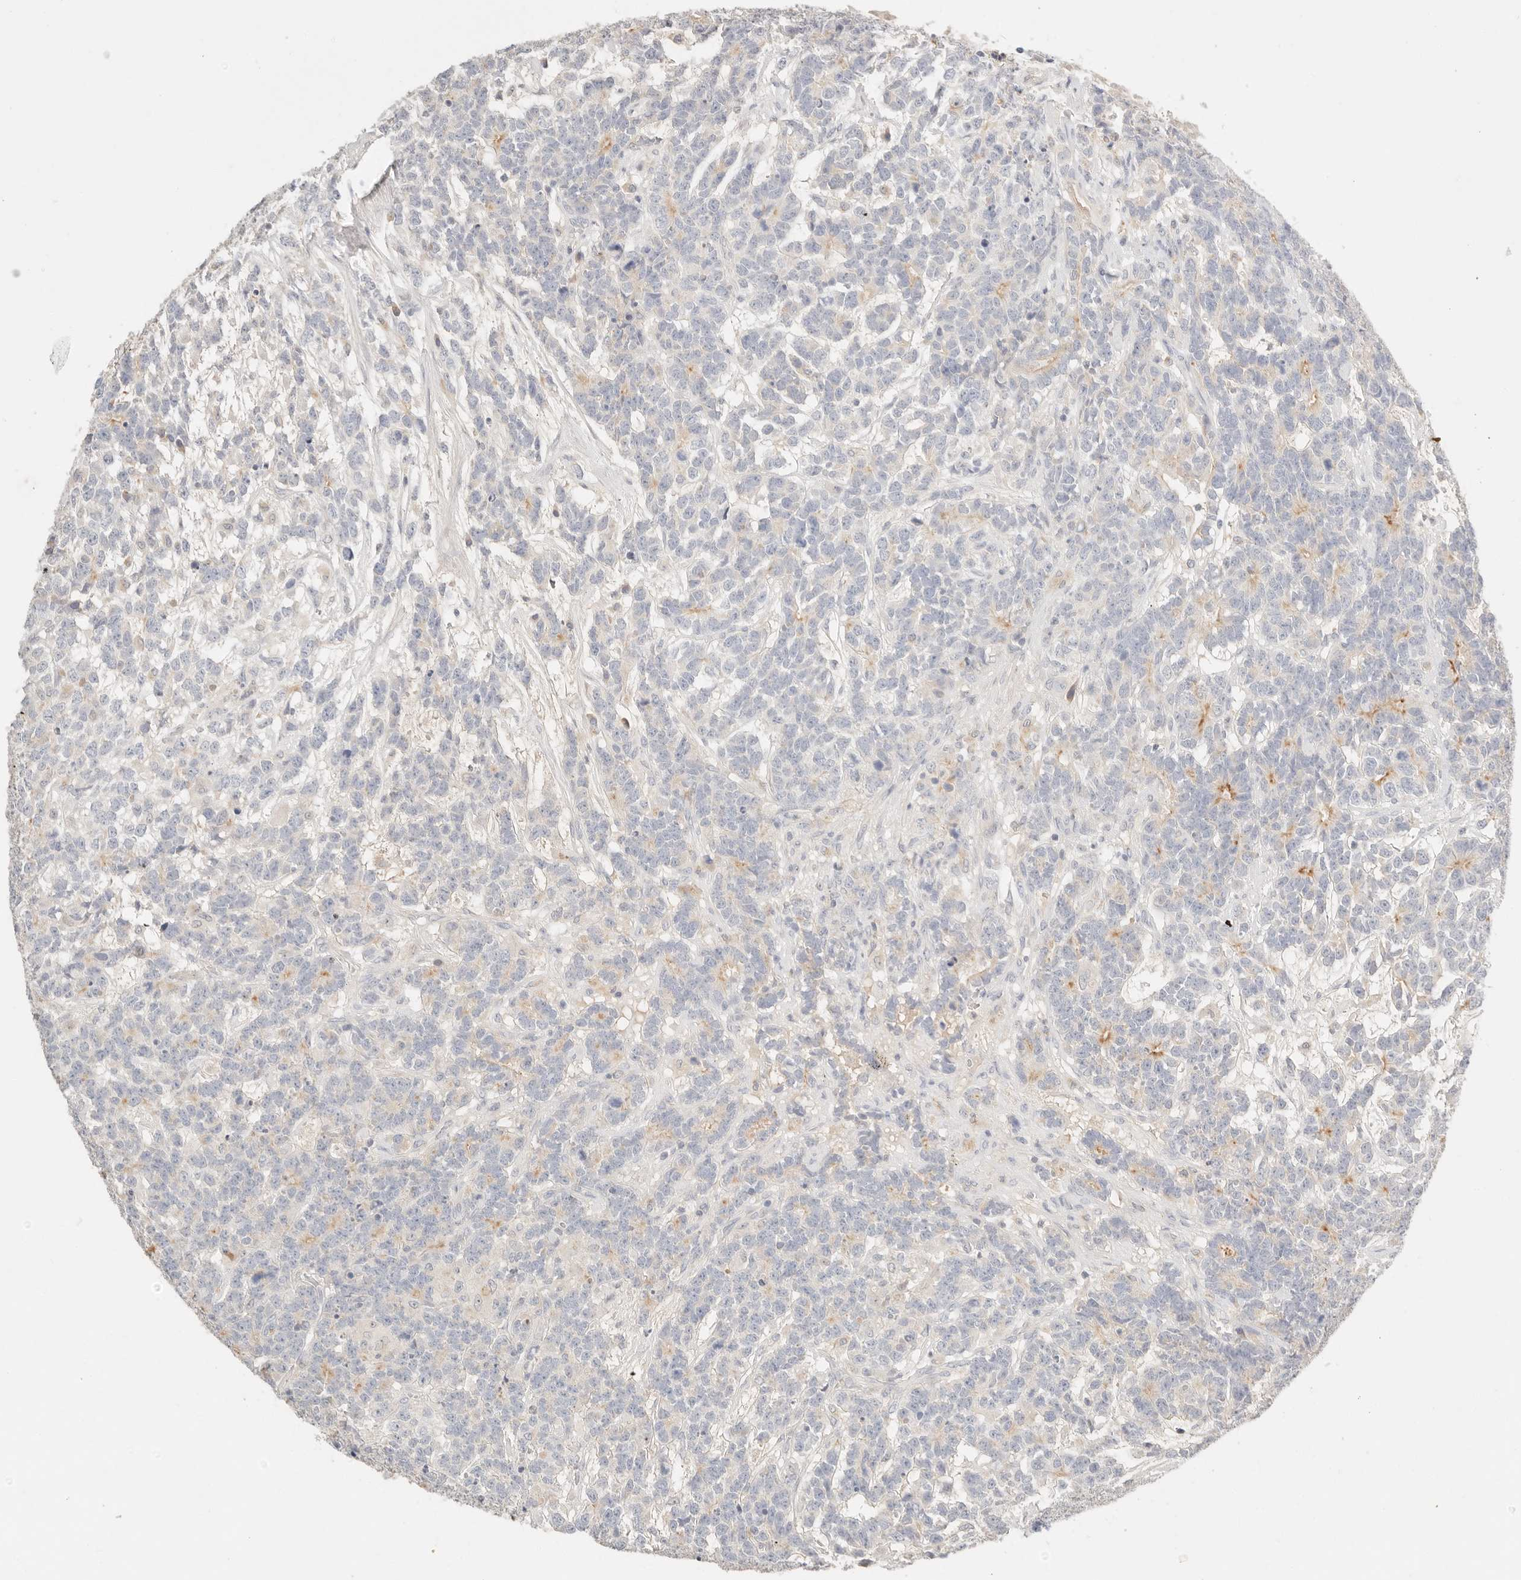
{"staining": {"intensity": "moderate", "quantity": "<25%", "location": "cytoplasmic/membranous"}, "tissue": "testis cancer", "cell_type": "Tumor cells", "image_type": "cancer", "snomed": [{"axis": "morphology", "description": "Carcinoma, Embryonal, NOS"}, {"axis": "topography", "description": "Testis"}], "caption": "IHC (DAB (3,3'-diaminobenzidine)) staining of human testis cancer (embryonal carcinoma) demonstrates moderate cytoplasmic/membranous protein expression in approximately <25% of tumor cells. The protein of interest is shown in brown color, while the nuclei are stained blue.", "gene": "CEP120", "patient": {"sex": "male", "age": 26}}